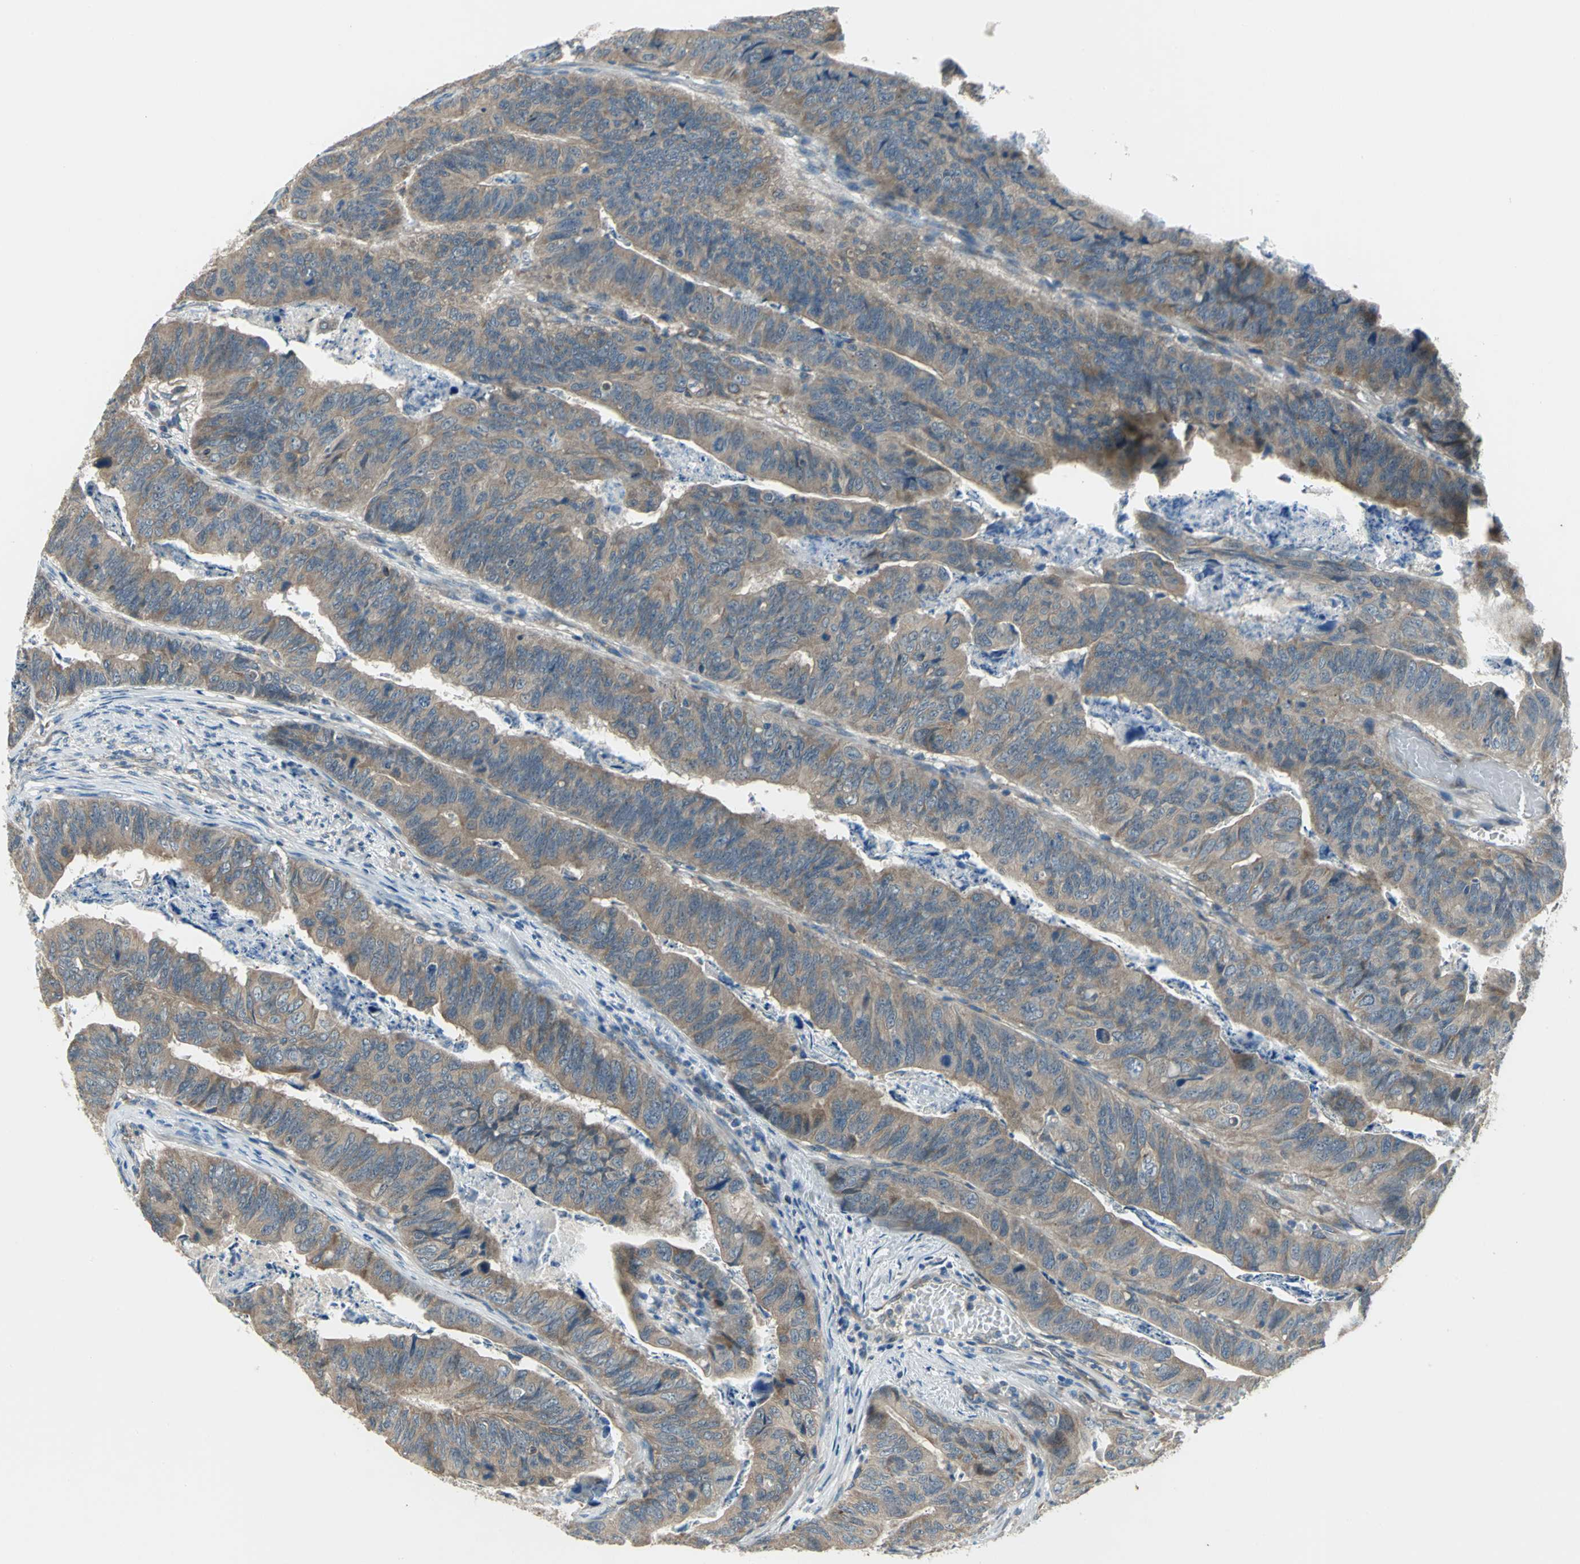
{"staining": {"intensity": "moderate", "quantity": ">75%", "location": "cytoplasmic/membranous"}, "tissue": "stomach cancer", "cell_type": "Tumor cells", "image_type": "cancer", "snomed": [{"axis": "morphology", "description": "Adenocarcinoma, NOS"}, {"axis": "topography", "description": "Stomach, lower"}], "caption": "Stomach adenocarcinoma stained with a protein marker reveals moderate staining in tumor cells.", "gene": "TRAK1", "patient": {"sex": "male", "age": 77}}